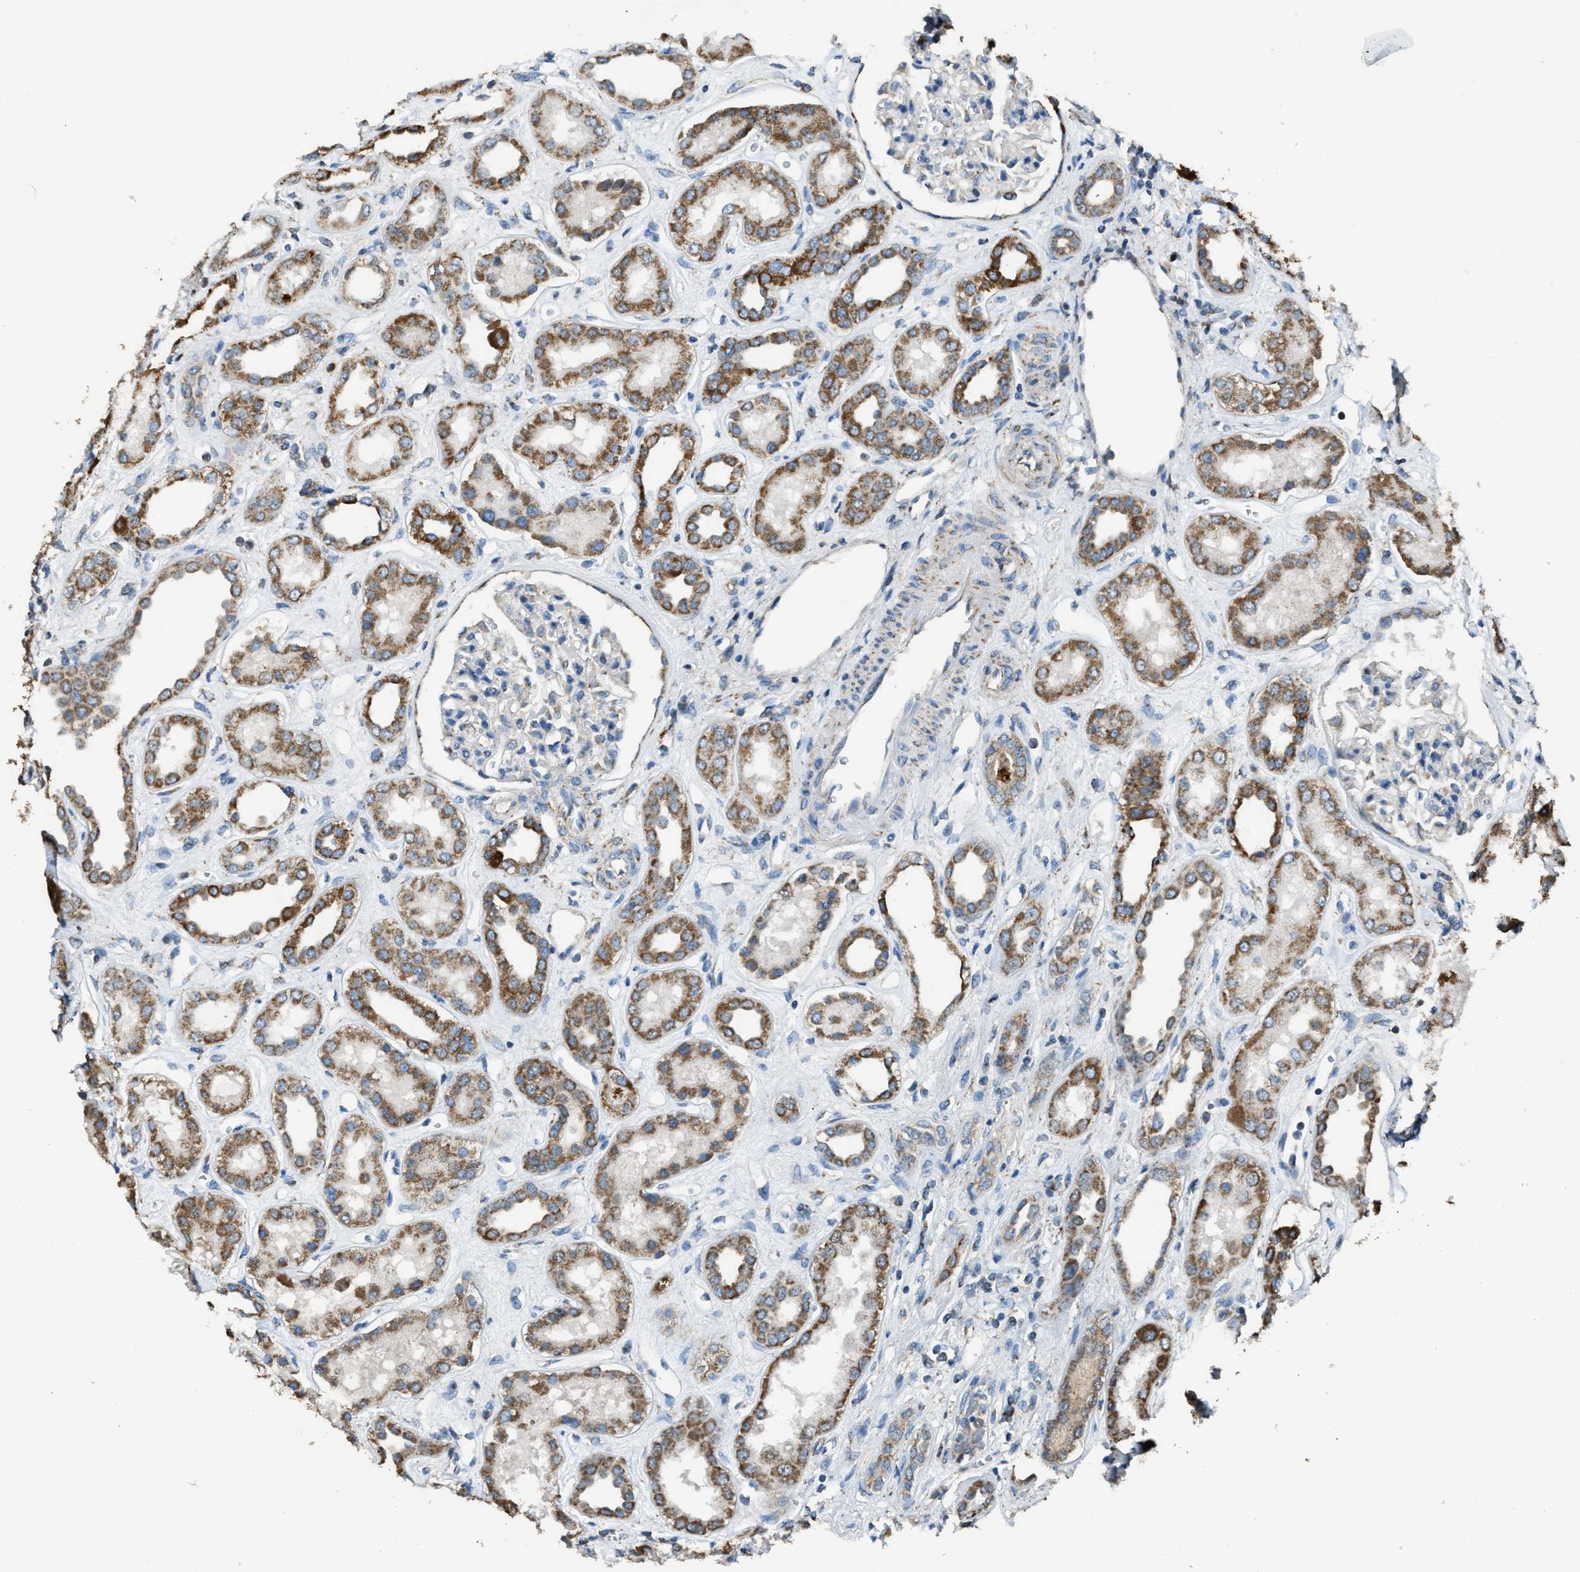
{"staining": {"intensity": "weak", "quantity": "<25%", "location": "cytoplasmic/membranous"}, "tissue": "kidney", "cell_type": "Cells in glomeruli", "image_type": "normal", "snomed": [{"axis": "morphology", "description": "Normal tissue, NOS"}, {"axis": "topography", "description": "Kidney"}], "caption": "High power microscopy histopathology image of an IHC photomicrograph of benign kidney, revealing no significant positivity in cells in glomeruli.", "gene": "SLC25A11", "patient": {"sex": "male", "age": 59}}